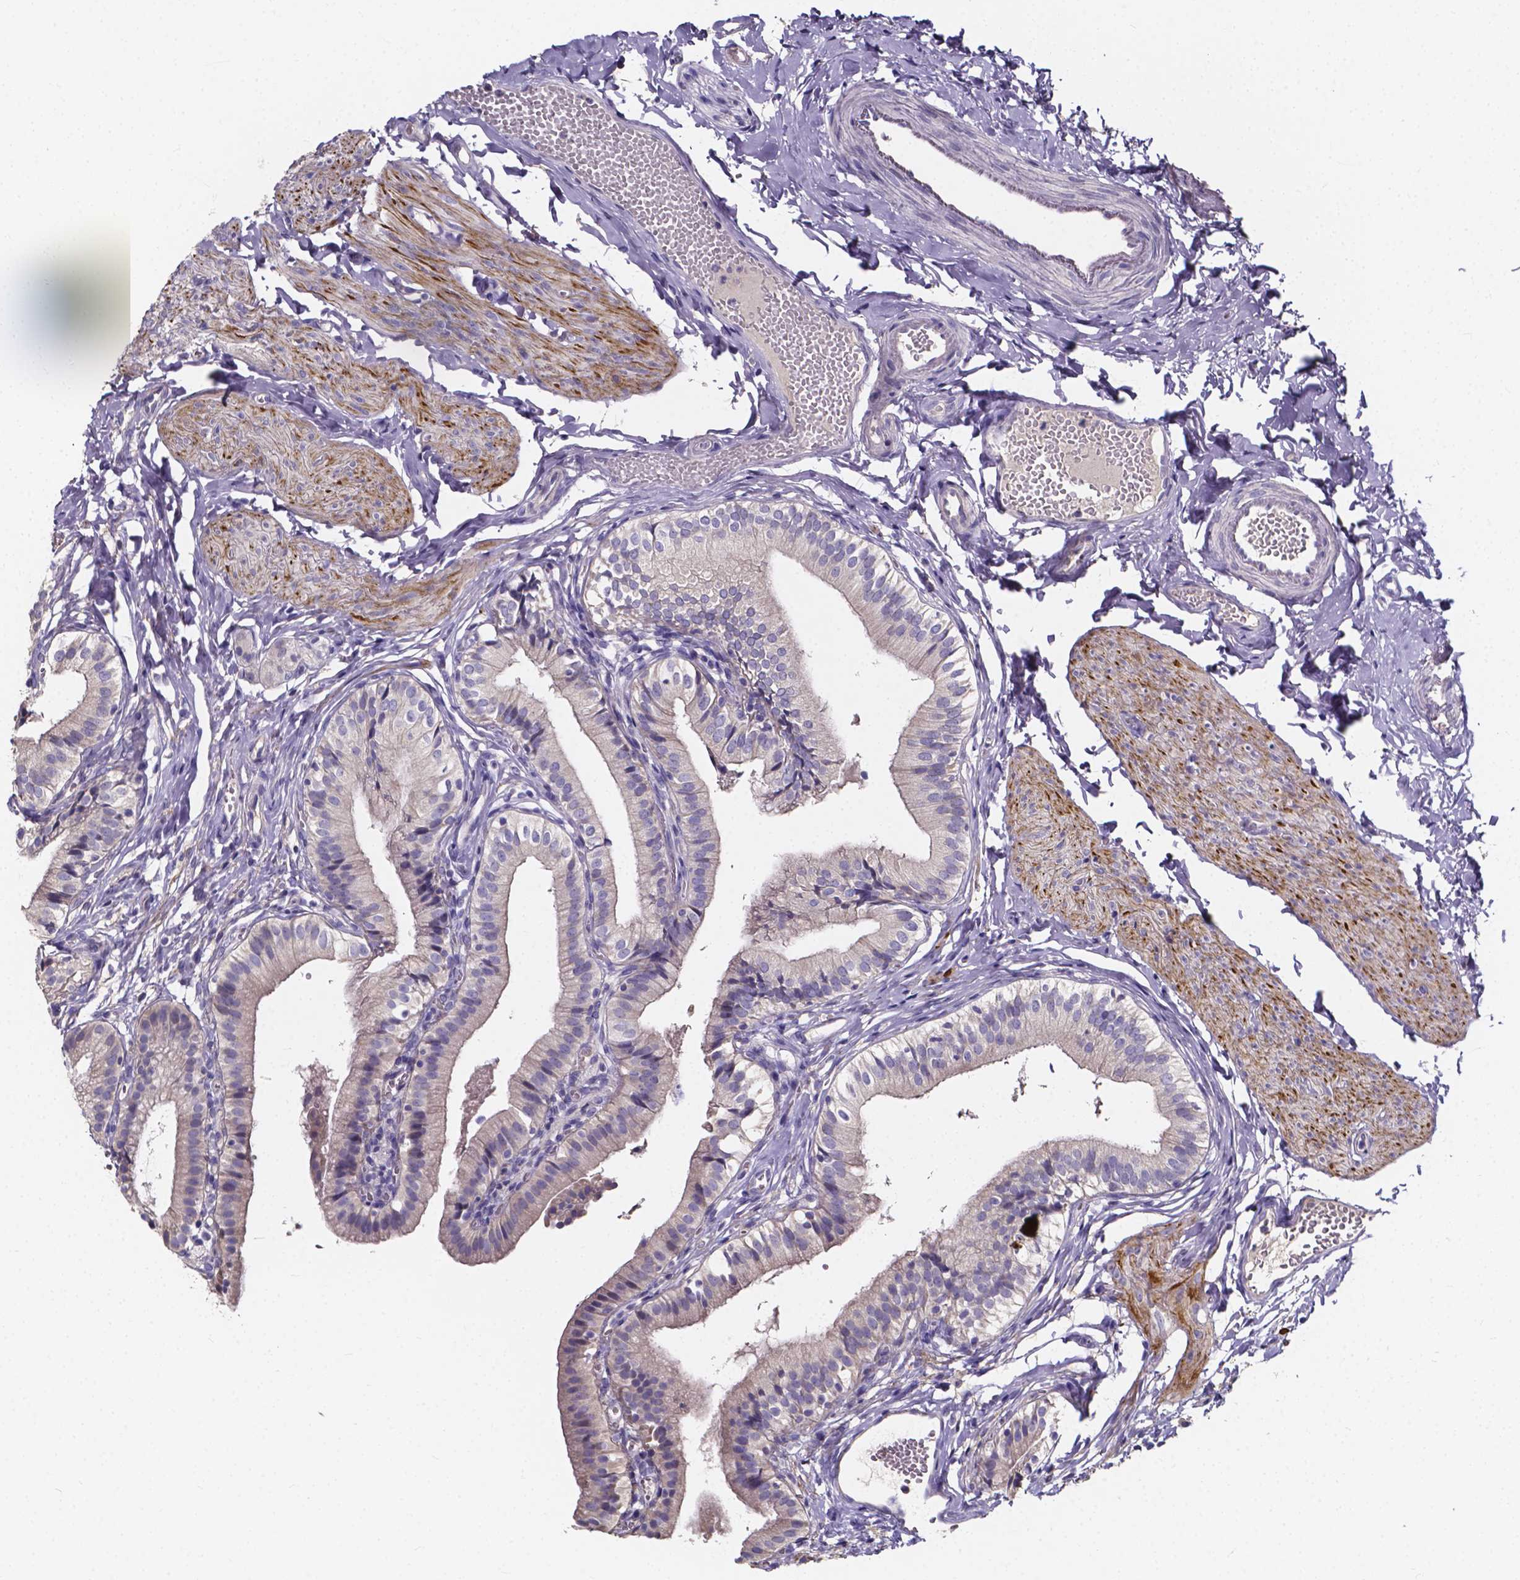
{"staining": {"intensity": "negative", "quantity": "none", "location": "none"}, "tissue": "gallbladder", "cell_type": "Glandular cells", "image_type": "normal", "snomed": [{"axis": "morphology", "description": "Normal tissue, NOS"}, {"axis": "topography", "description": "Gallbladder"}], "caption": "Immunohistochemistry (IHC) of normal human gallbladder shows no expression in glandular cells. The staining was performed using DAB (3,3'-diaminobenzidine) to visualize the protein expression in brown, while the nuclei were stained in blue with hematoxylin (Magnification: 20x).", "gene": "SPOCD1", "patient": {"sex": "female", "age": 47}}